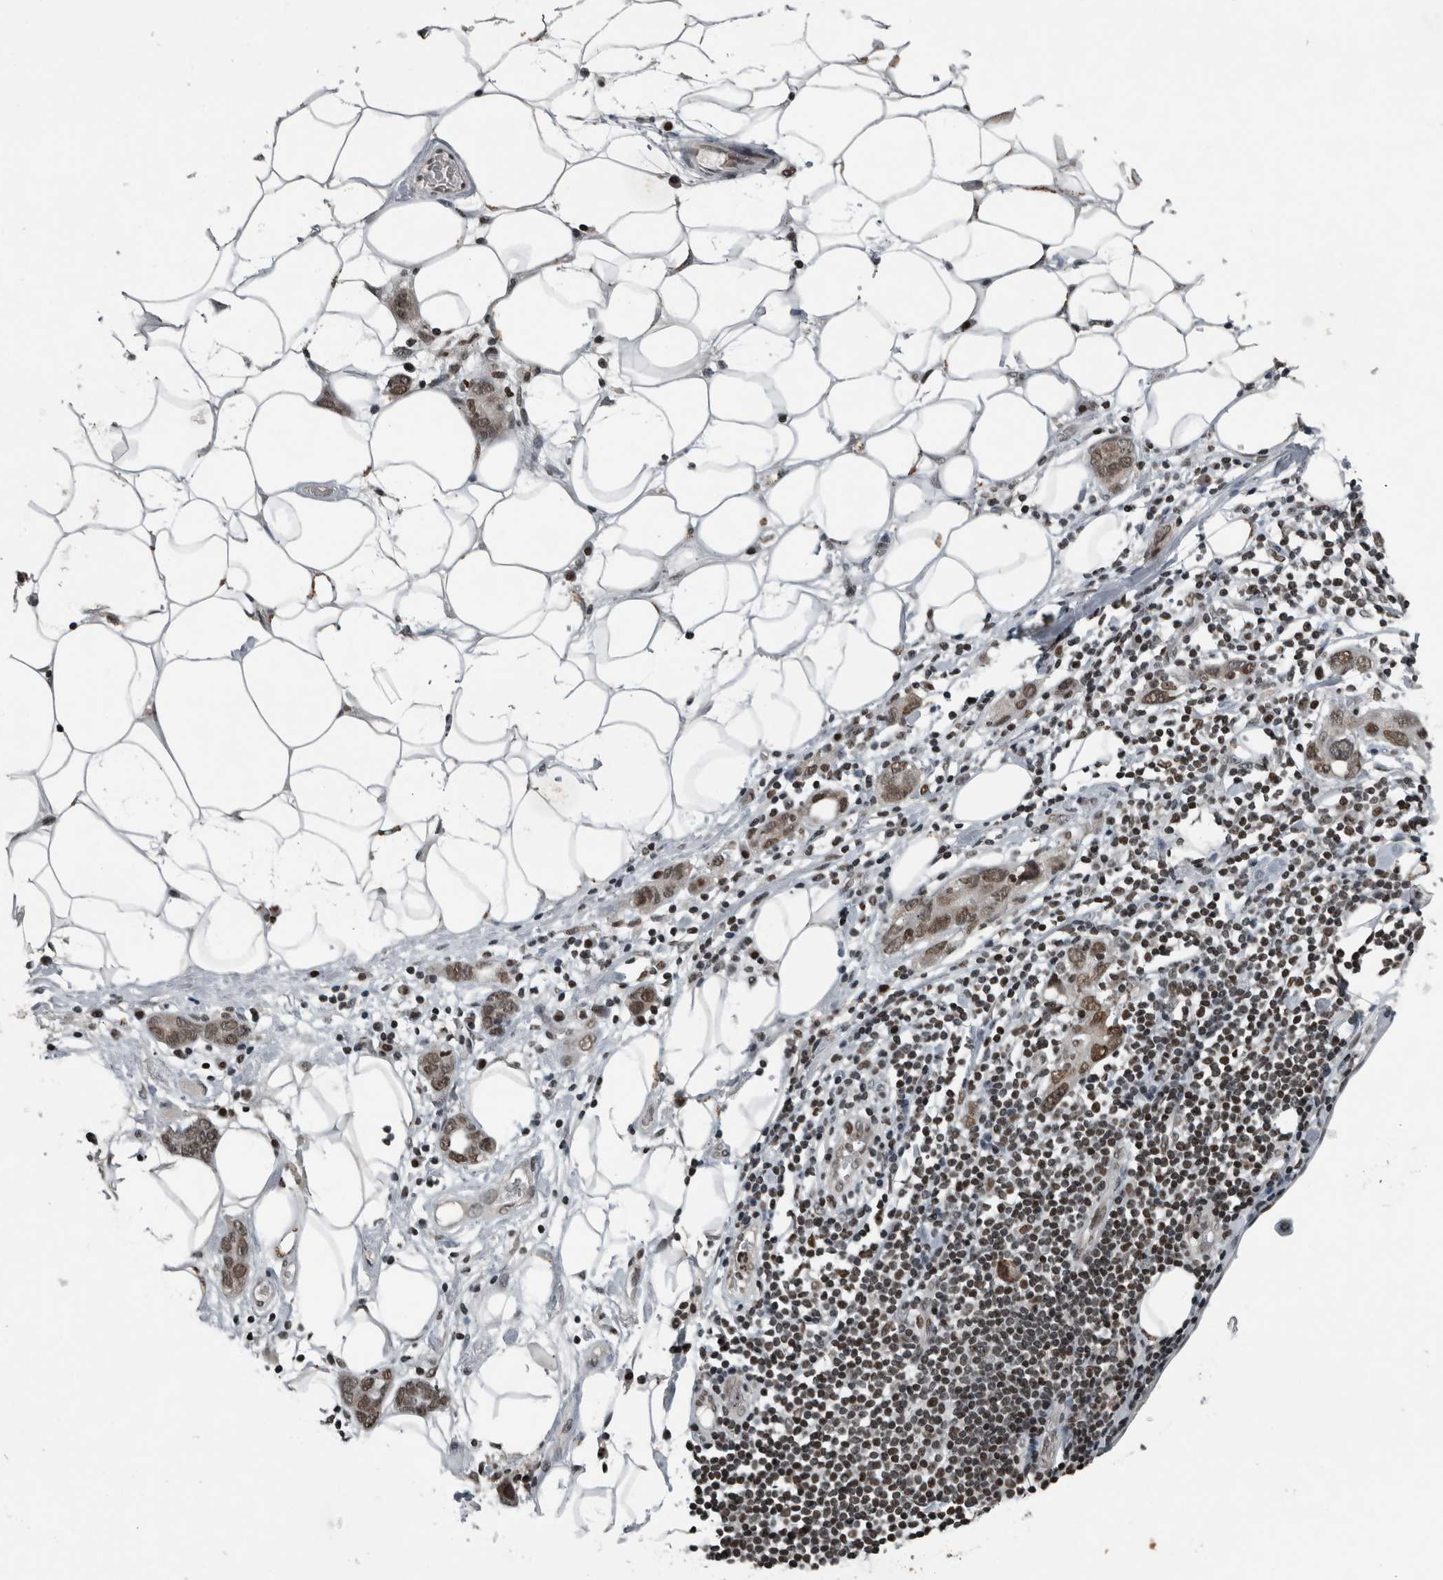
{"staining": {"intensity": "moderate", "quantity": ">75%", "location": "nuclear"}, "tissue": "stomach cancer", "cell_type": "Tumor cells", "image_type": "cancer", "snomed": [{"axis": "morphology", "description": "Adenocarcinoma, NOS"}, {"axis": "topography", "description": "Stomach, lower"}], "caption": "Stomach cancer was stained to show a protein in brown. There is medium levels of moderate nuclear staining in approximately >75% of tumor cells.", "gene": "UNC50", "patient": {"sex": "female", "age": 93}}